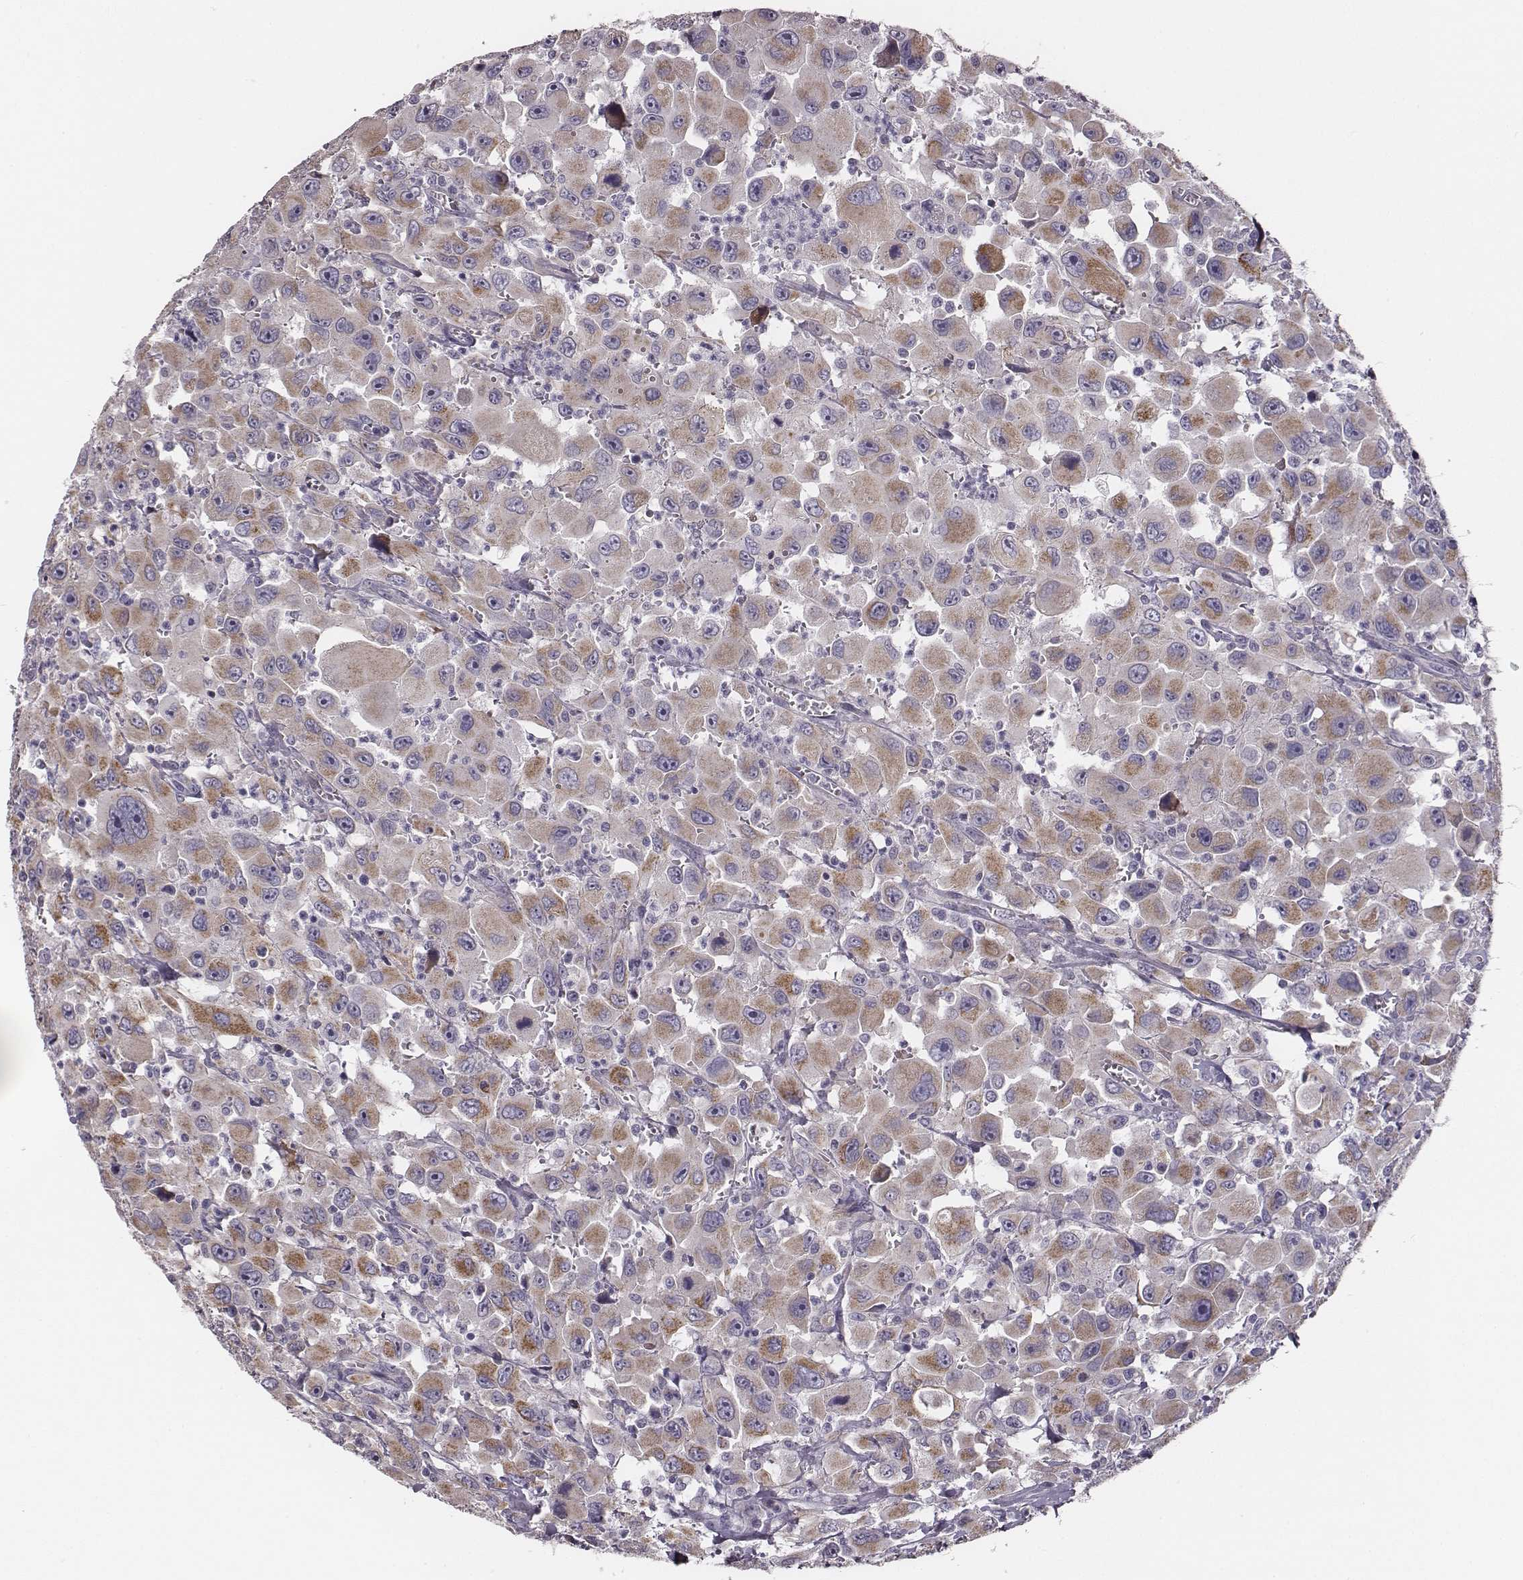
{"staining": {"intensity": "weak", "quantity": ">75%", "location": "cytoplasmic/membranous"}, "tissue": "head and neck cancer", "cell_type": "Tumor cells", "image_type": "cancer", "snomed": [{"axis": "morphology", "description": "Squamous cell carcinoma, NOS"}, {"axis": "morphology", "description": "Squamous cell carcinoma, metastatic, NOS"}, {"axis": "topography", "description": "Oral tissue"}, {"axis": "topography", "description": "Head-Neck"}], "caption": "The immunohistochemical stain labels weak cytoplasmic/membranous staining in tumor cells of metastatic squamous cell carcinoma (head and neck) tissue. The staining was performed using DAB (3,3'-diaminobenzidine) to visualize the protein expression in brown, while the nuclei were stained in blue with hematoxylin (Magnification: 20x).", "gene": "UBL4B", "patient": {"sex": "female", "age": 85}}